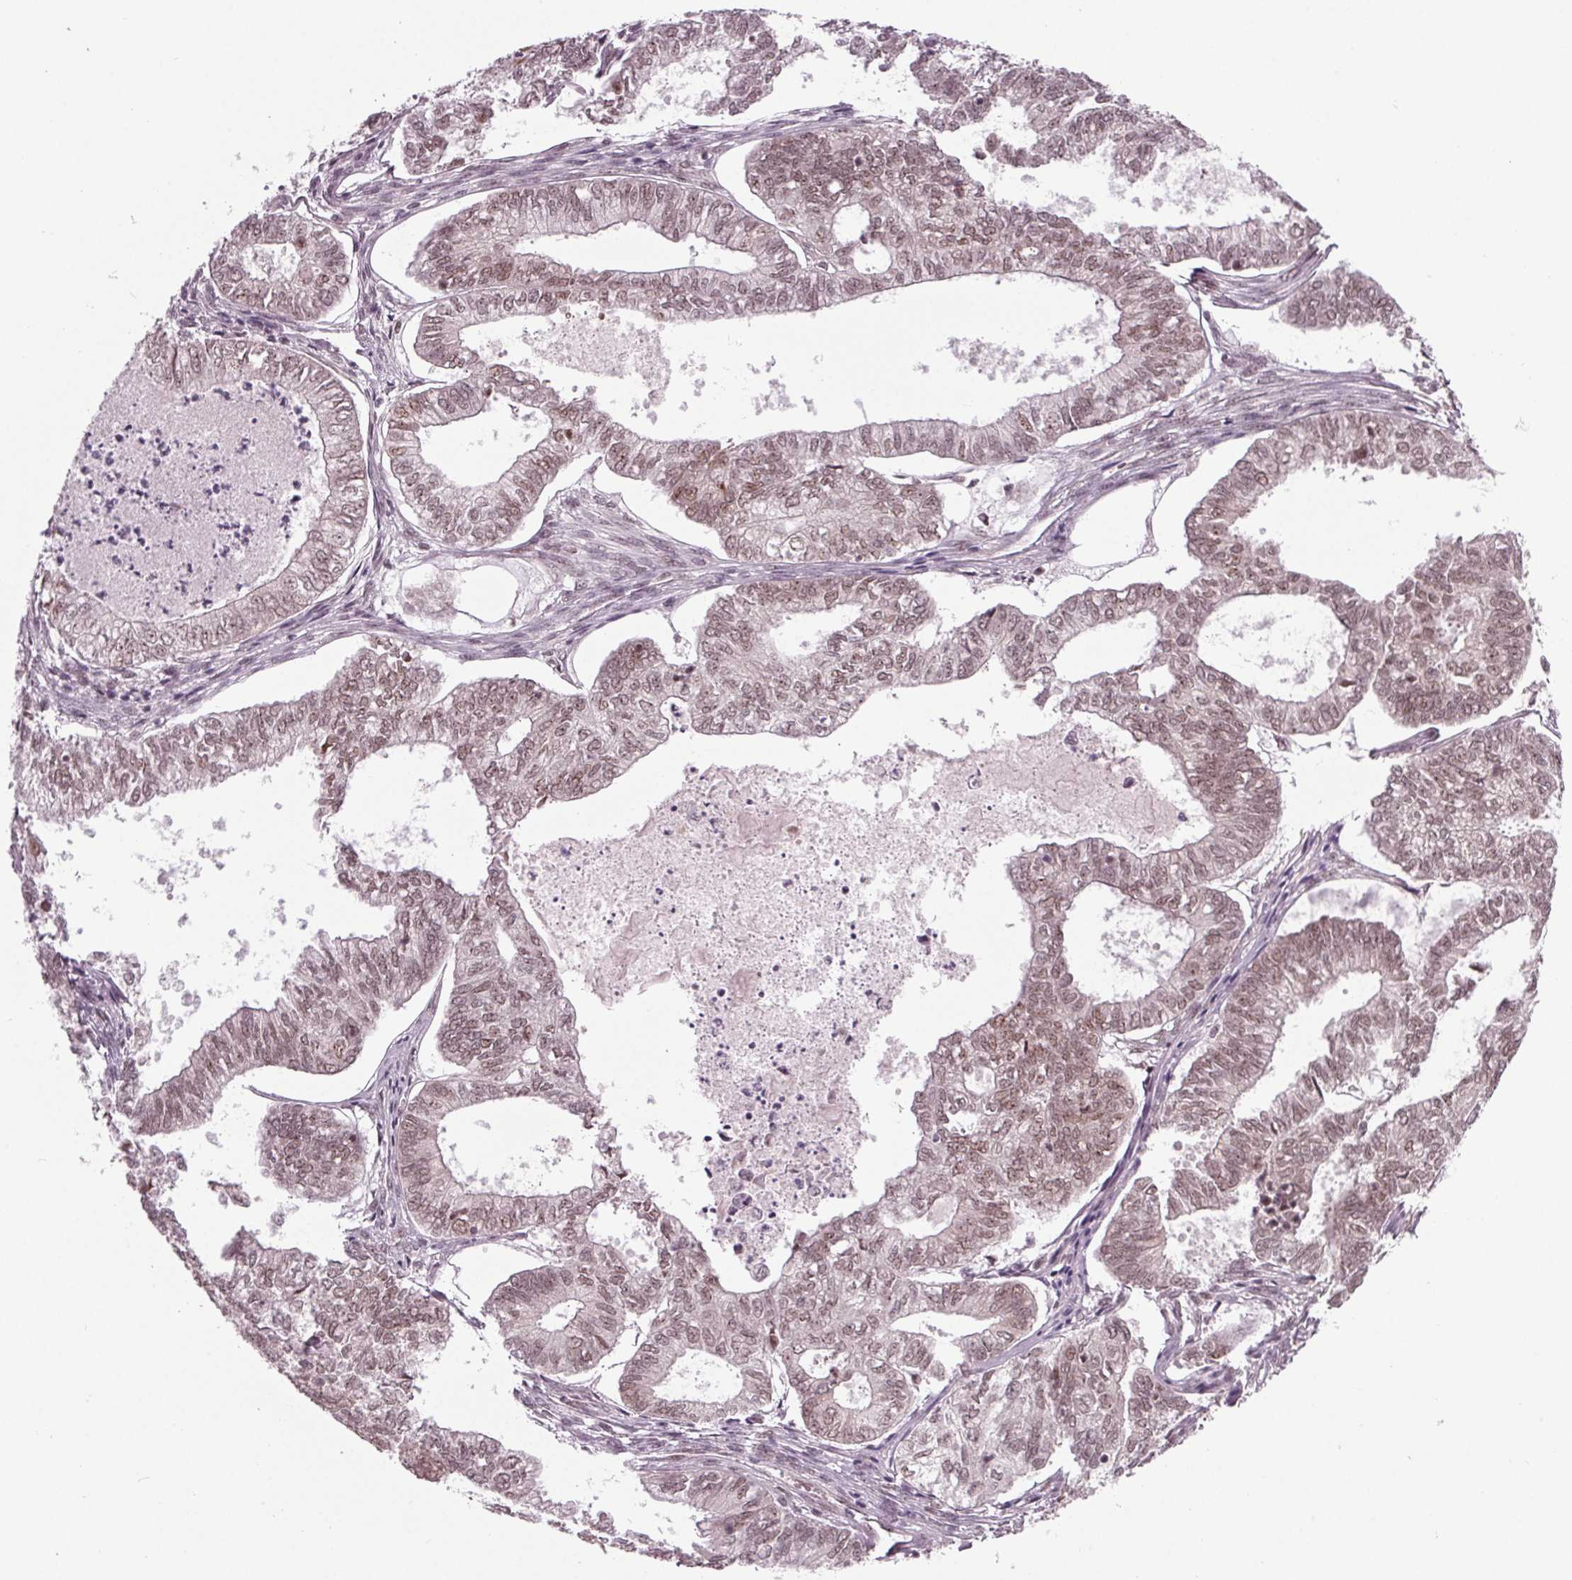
{"staining": {"intensity": "moderate", "quantity": ">75%", "location": "nuclear"}, "tissue": "ovarian cancer", "cell_type": "Tumor cells", "image_type": "cancer", "snomed": [{"axis": "morphology", "description": "Carcinoma, endometroid"}, {"axis": "topography", "description": "Ovary"}], "caption": "DAB (3,3'-diaminobenzidine) immunohistochemical staining of endometroid carcinoma (ovarian) exhibits moderate nuclear protein staining in approximately >75% of tumor cells.", "gene": "DDX41", "patient": {"sex": "female", "age": 64}}